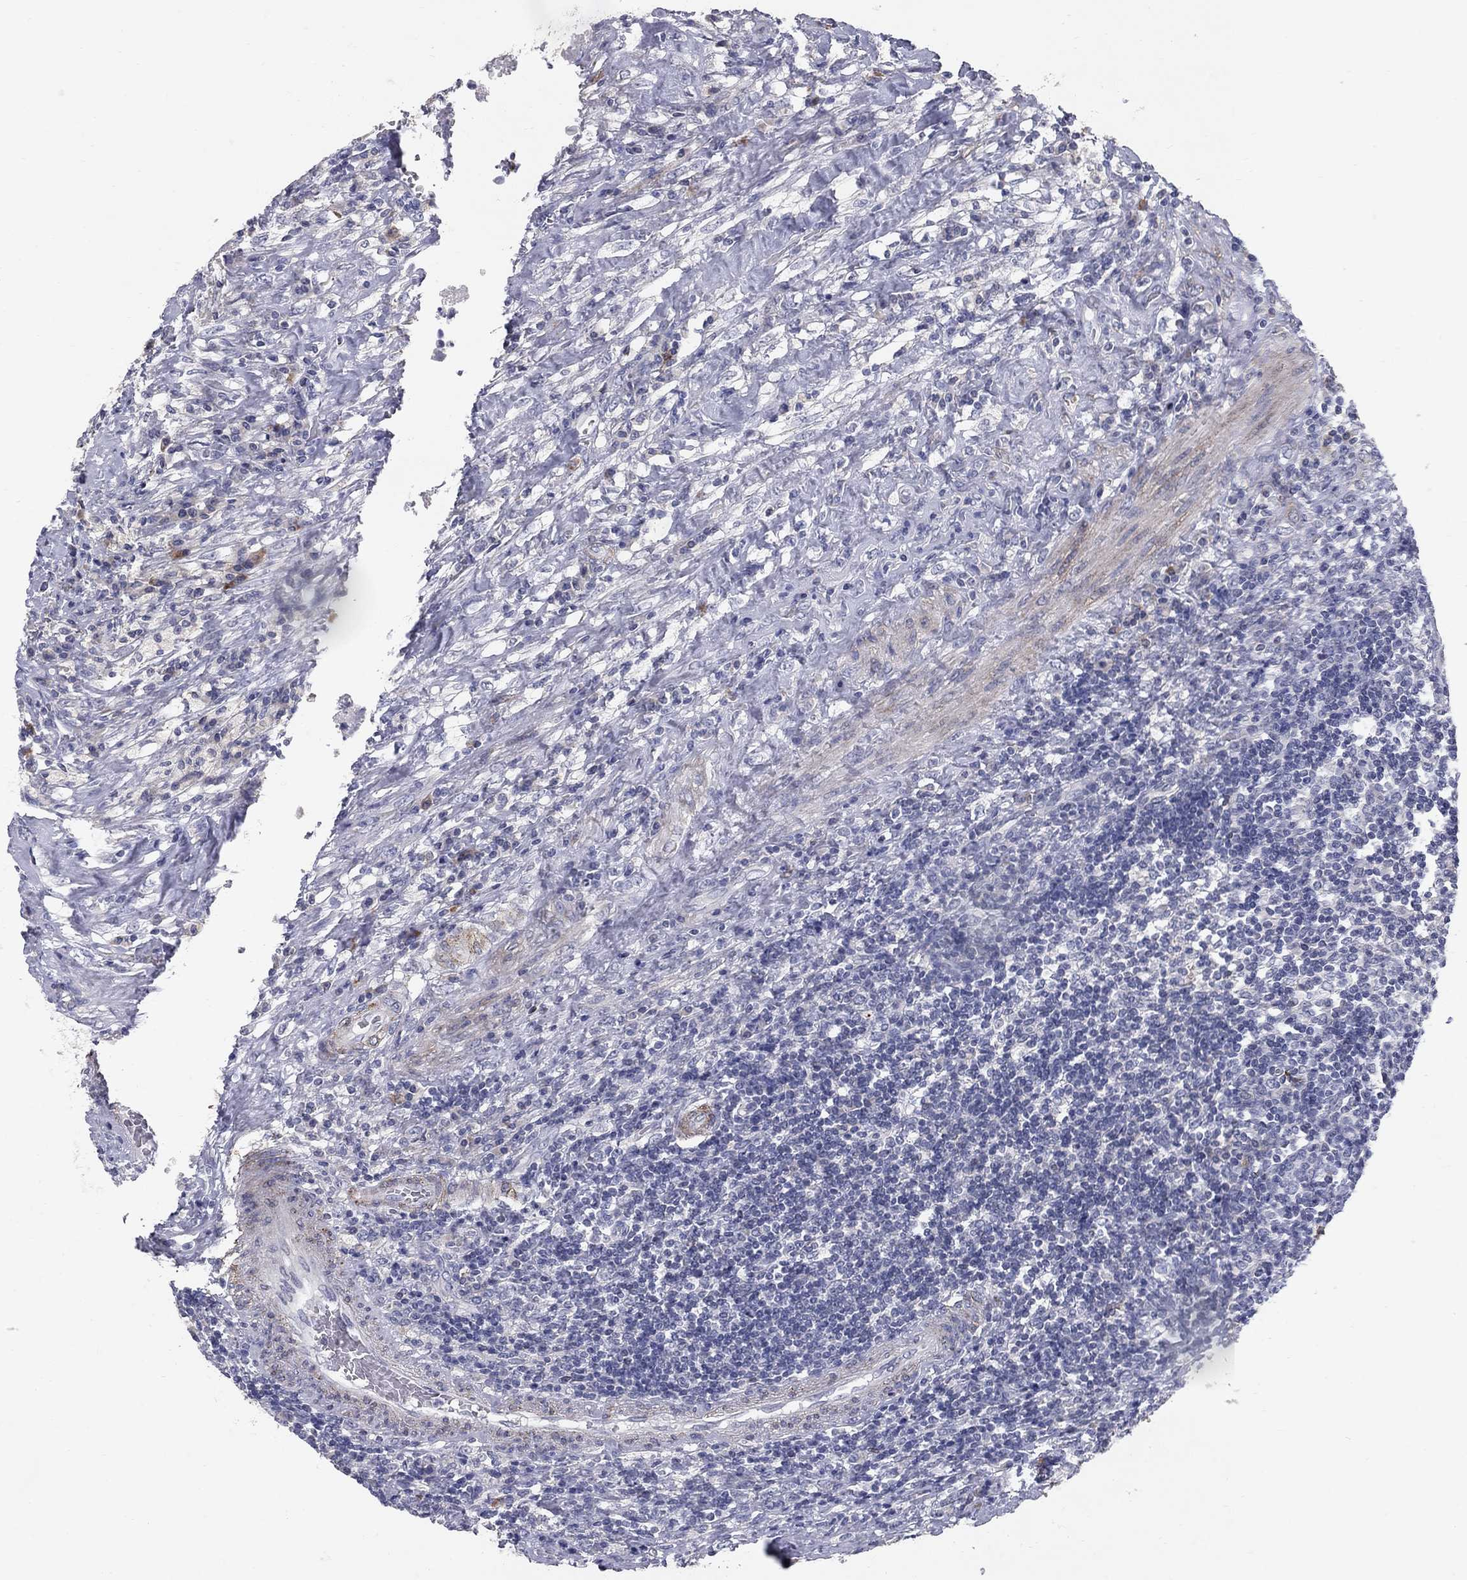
{"staining": {"intensity": "negative", "quantity": "none", "location": "none"}, "tissue": "testis cancer", "cell_type": "Tumor cells", "image_type": "cancer", "snomed": [{"axis": "morphology", "description": "Necrosis, NOS"}, {"axis": "morphology", "description": "Carcinoma, Embryonal, NOS"}, {"axis": "topography", "description": "Testis"}], "caption": "Tumor cells are negative for brown protein staining in embryonal carcinoma (testis). Brightfield microscopy of immunohistochemistry (IHC) stained with DAB (3,3'-diaminobenzidine) (brown) and hematoxylin (blue), captured at high magnification.", "gene": "NTRK2", "patient": {"sex": "male", "age": 19}}